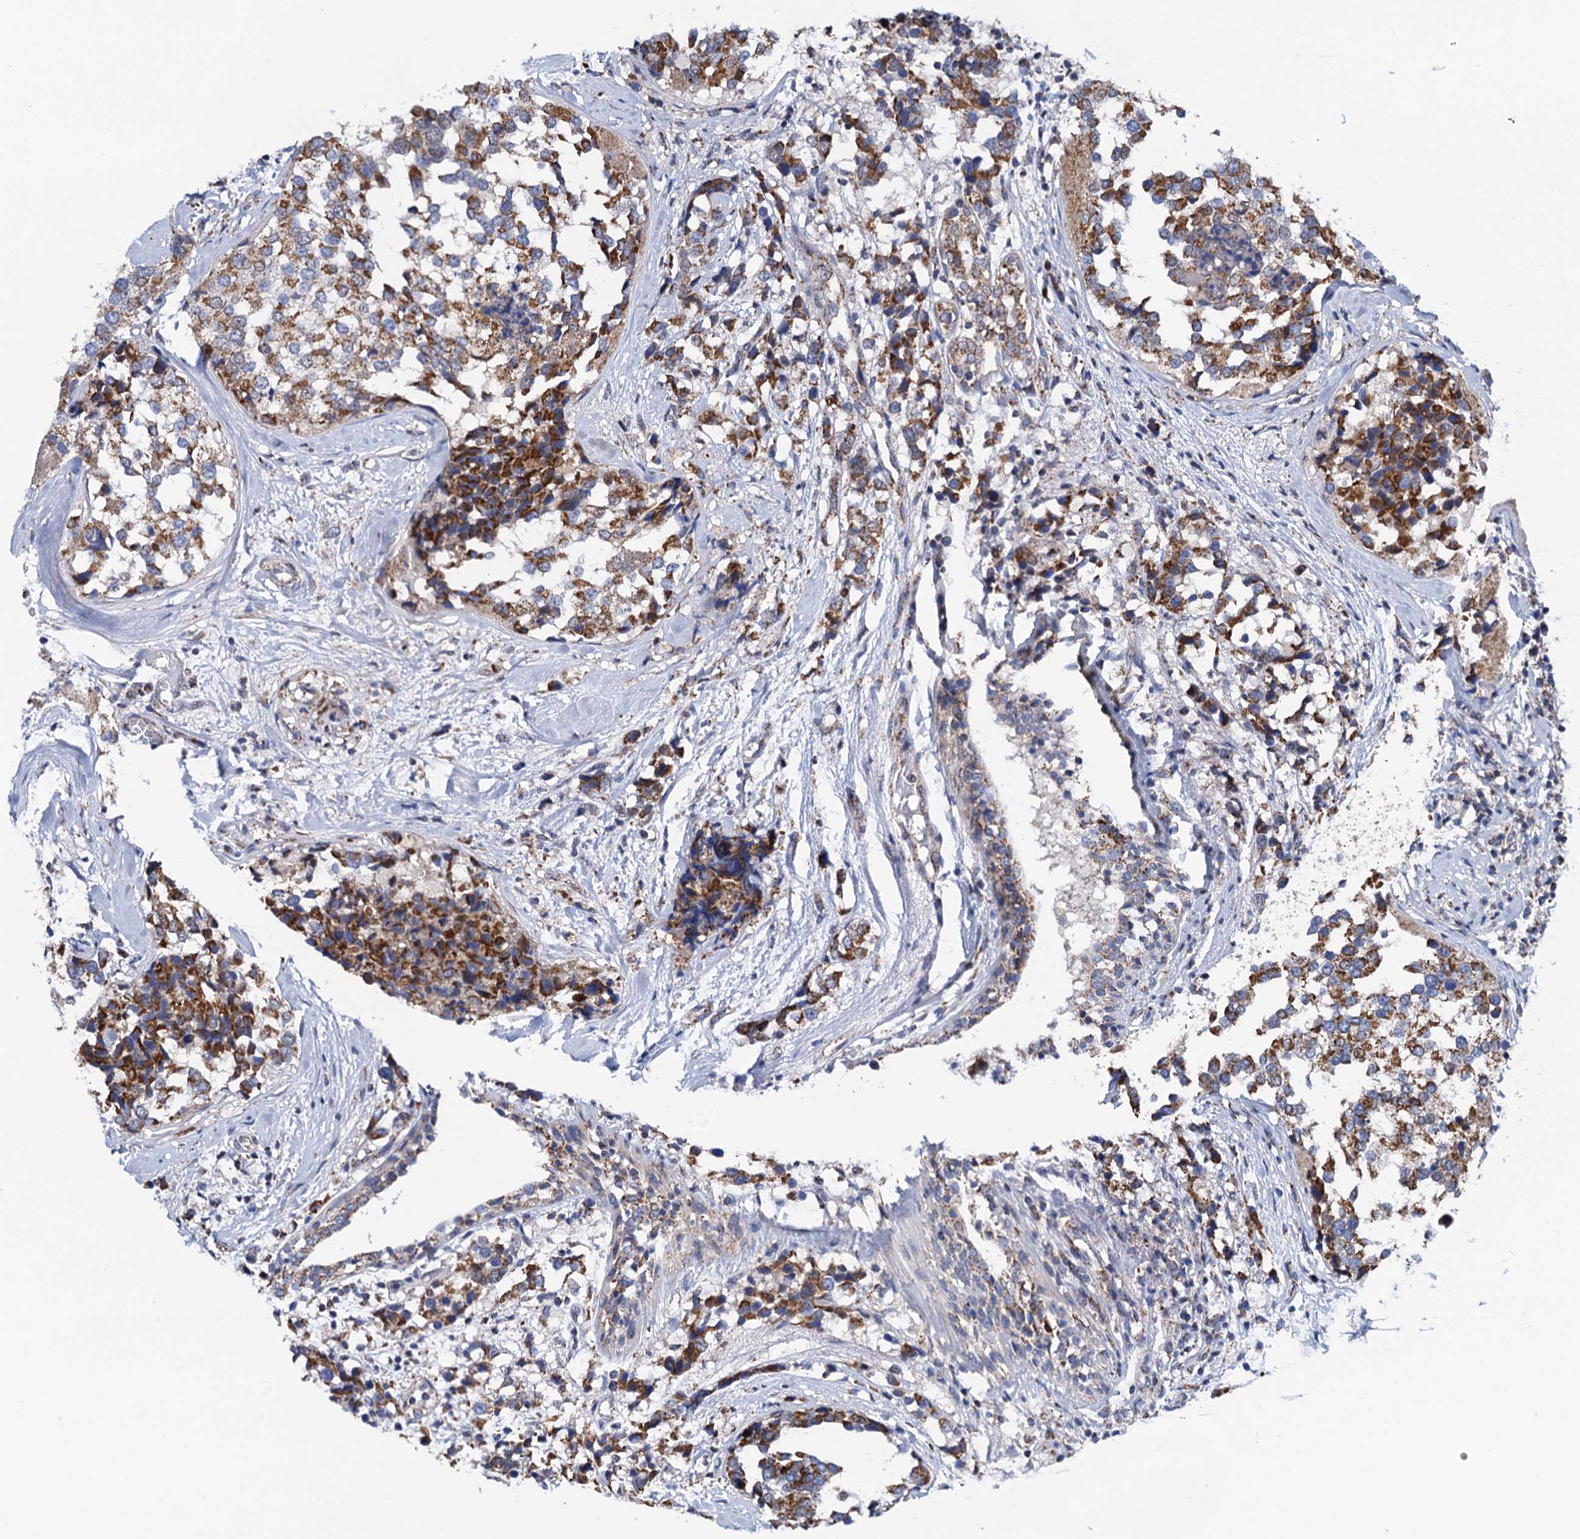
{"staining": {"intensity": "moderate", "quantity": ">75%", "location": "cytoplasmic/membranous"}, "tissue": "breast cancer", "cell_type": "Tumor cells", "image_type": "cancer", "snomed": [{"axis": "morphology", "description": "Lobular carcinoma"}, {"axis": "topography", "description": "Breast"}], "caption": "Protein expression analysis of human breast cancer reveals moderate cytoplasmic/membranous positivity in approximately >75% of tumor cells.", "gene": "PTCD3", "patient": {"sex": "female", "age": 59}}